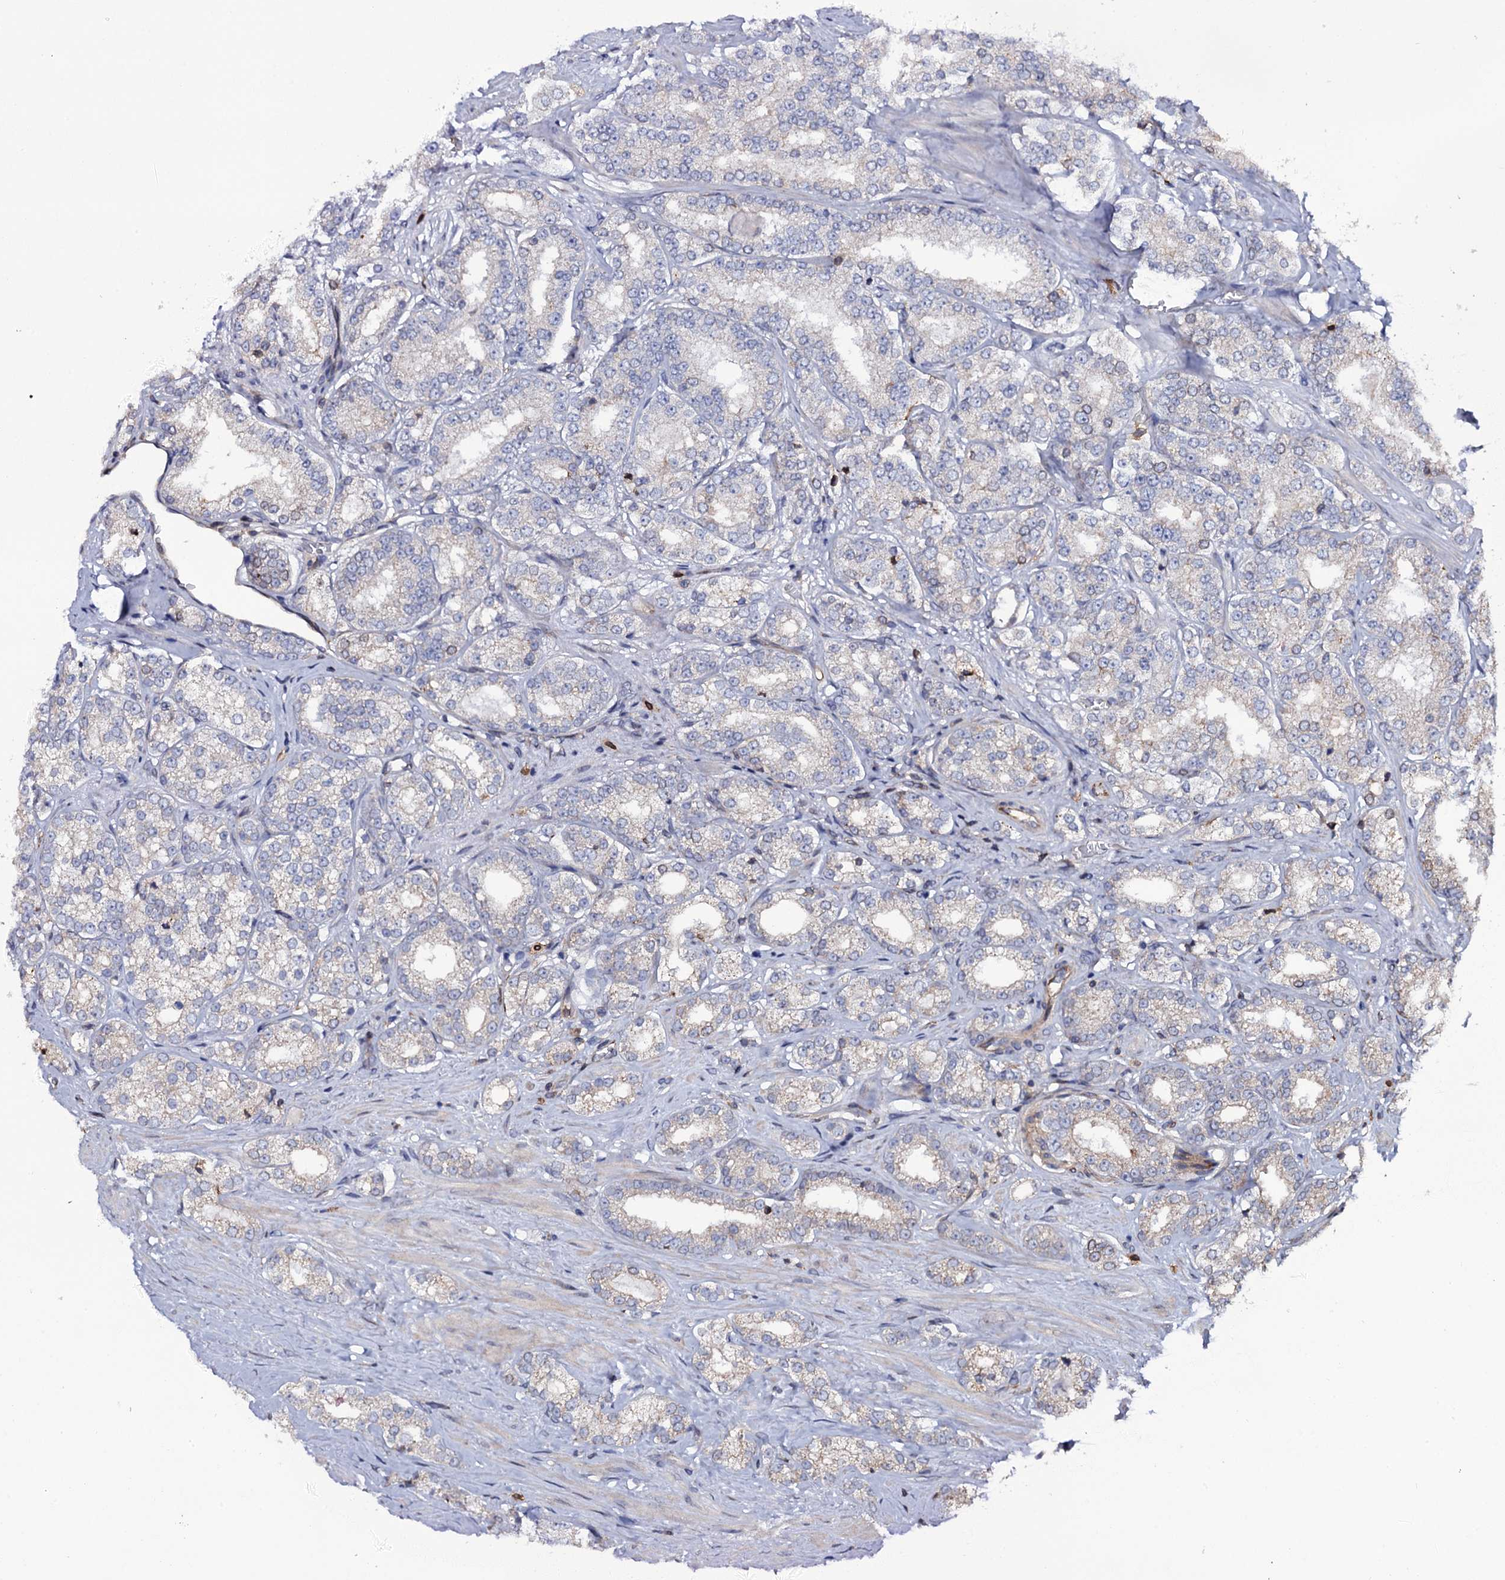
{"staining": {"intensity": "negative", "quantity": "none", "location": "none"}, "tissue": "prostate cancer", "cell_type": "Tumor cells", "image_type": "cancer", "snomed": [{"axis": "morphology", "description": "Normal tissue, NOS"}, {"axis": "morphology", "description": "Adenocarcinoma, High grade"}, {"axis": "topography", "description": "Prostate"}], "caption": "A histopathology image of prostate cancer (high-grade adenocarcinoma) stained for a protein shows no brown staining in tumor cells.", "gene": "TTC23", "patient": {"sex": "male", "age": 83}}